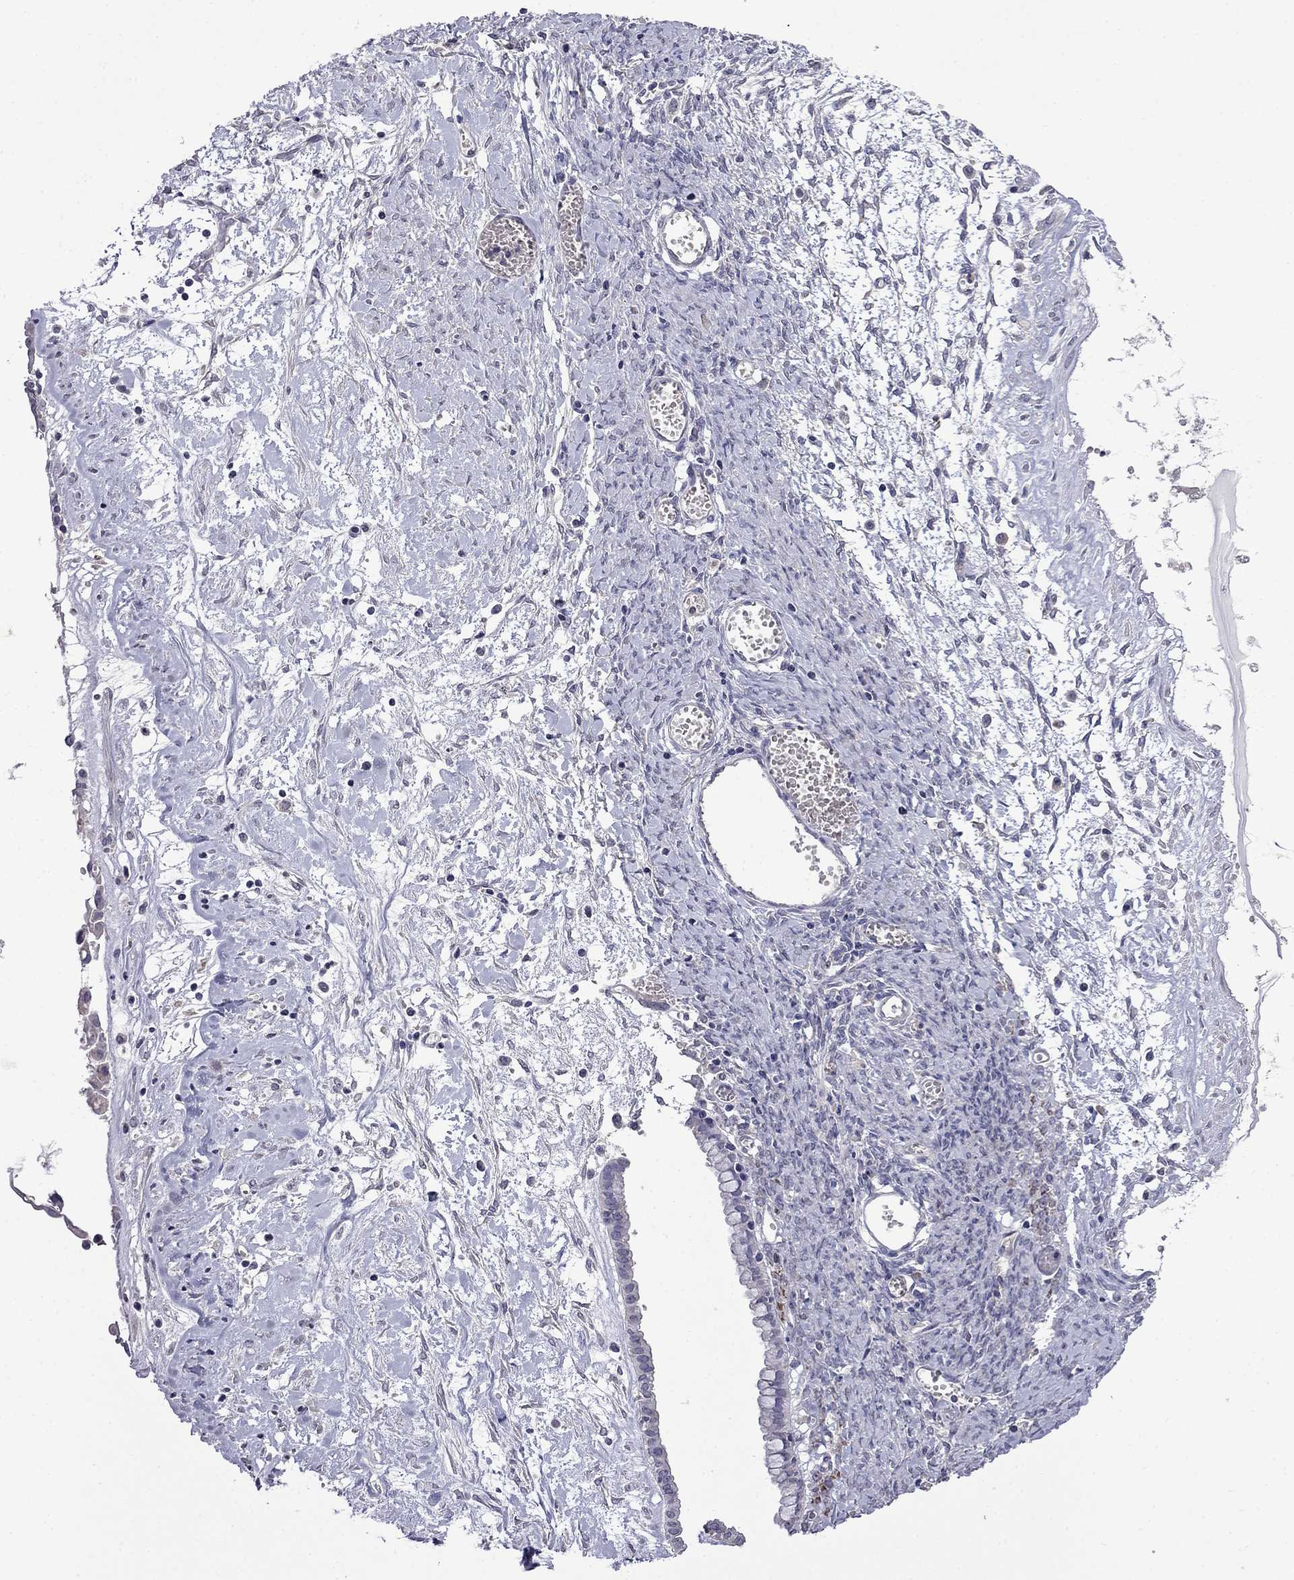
{"staining": {"intensity": "negative", "quantity": "none", "location": "none"}, "tissue": "ovarian cancer", "cell_type": "Tumor cells", "image_type": "cancer", "snomed": [{"axis": "morphology", "description": "Cystadenocarcinoma, mucinous, NOS"}, {"axis": "topography", "description": "Ovary"}], "caption": "Tumor cells are negative for brown protein staining in ovarian cancer.", "gene": "STAR", "patient": {"sex": "female", "age": 67}}